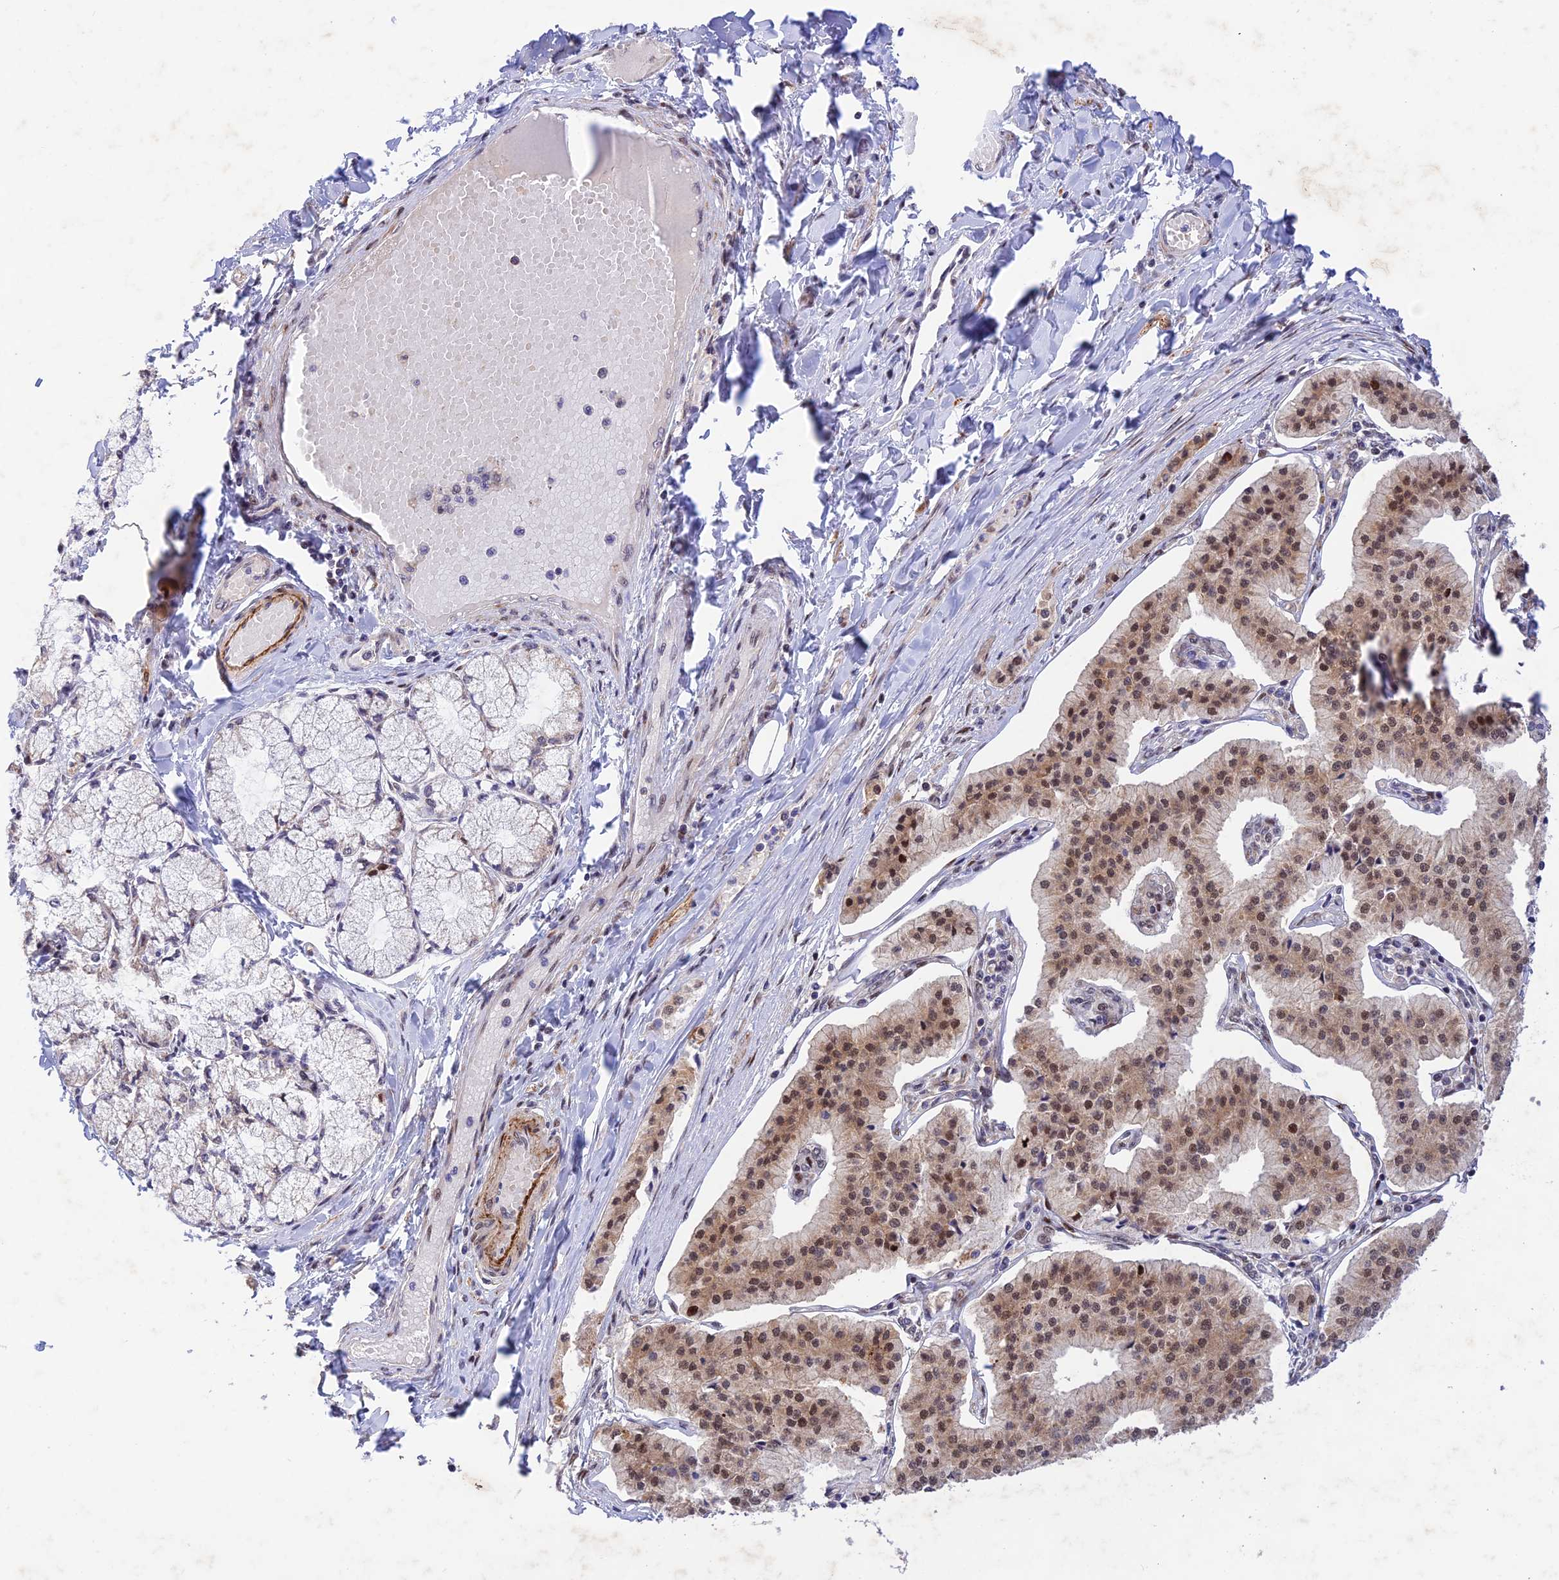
{"staining": {"intensity": "moderate", "quantity": ">75%", "location": "nuclear"}, "tissue": "pancreatic cancer", "cell_type": "Tumor cells", "image_type": "cancer", "snomed": [{"axis": "morphology", "description": "Adenocarcinoma, NOS"}, {"axis": "topography", "description": "Pancreas"}], "caption": "This image shows immunohistochemistry staining of human pancreatic cancer, with medium moderate nuclear staining in approximately >75% of tumor cells.", "gene": "WDR55", "patient": {"sex": "female", "age": 50}}